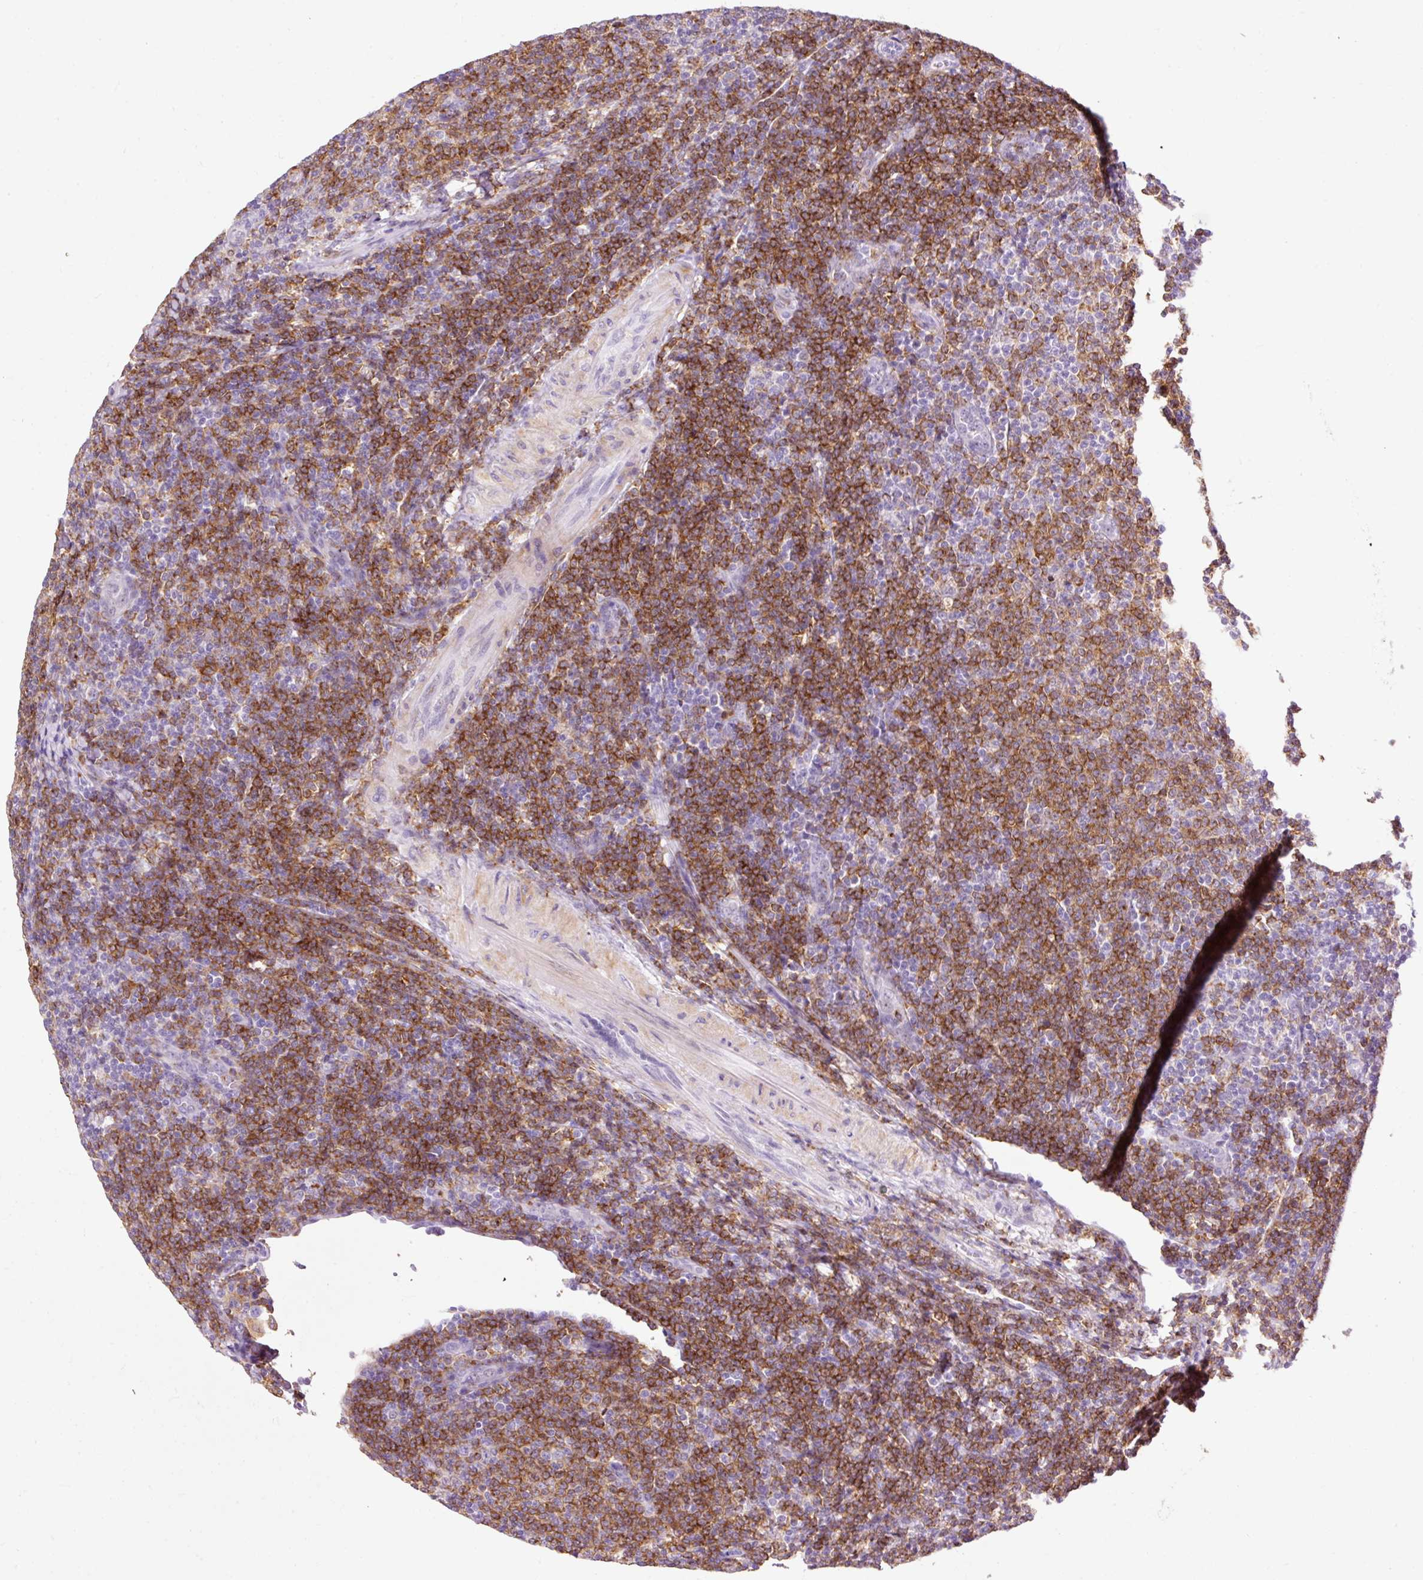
{"staining": {"intensity": "moderate", "quantity": ">75%", "location": "cytoplasmic/membranous"}, "tissue": "lymphoma", "cell_type": "Tumor cells", "image_type": "cancer", "snomed": [{"axis": "morphology", "description": "Malignant lymphoma, non-Hodgkin's type, Low grade"}, {"axis": "topography", "description": "Lymph node"}], "caption": "Protein expression analysis of malignant lymphoma, non-Hodgkin's type (low-grade) displays moderate cytoplasmic/membranous positivity in about >75% of tumor cells.", "gene": "LY86", "patient": {"sex": "male", "age": 66}}